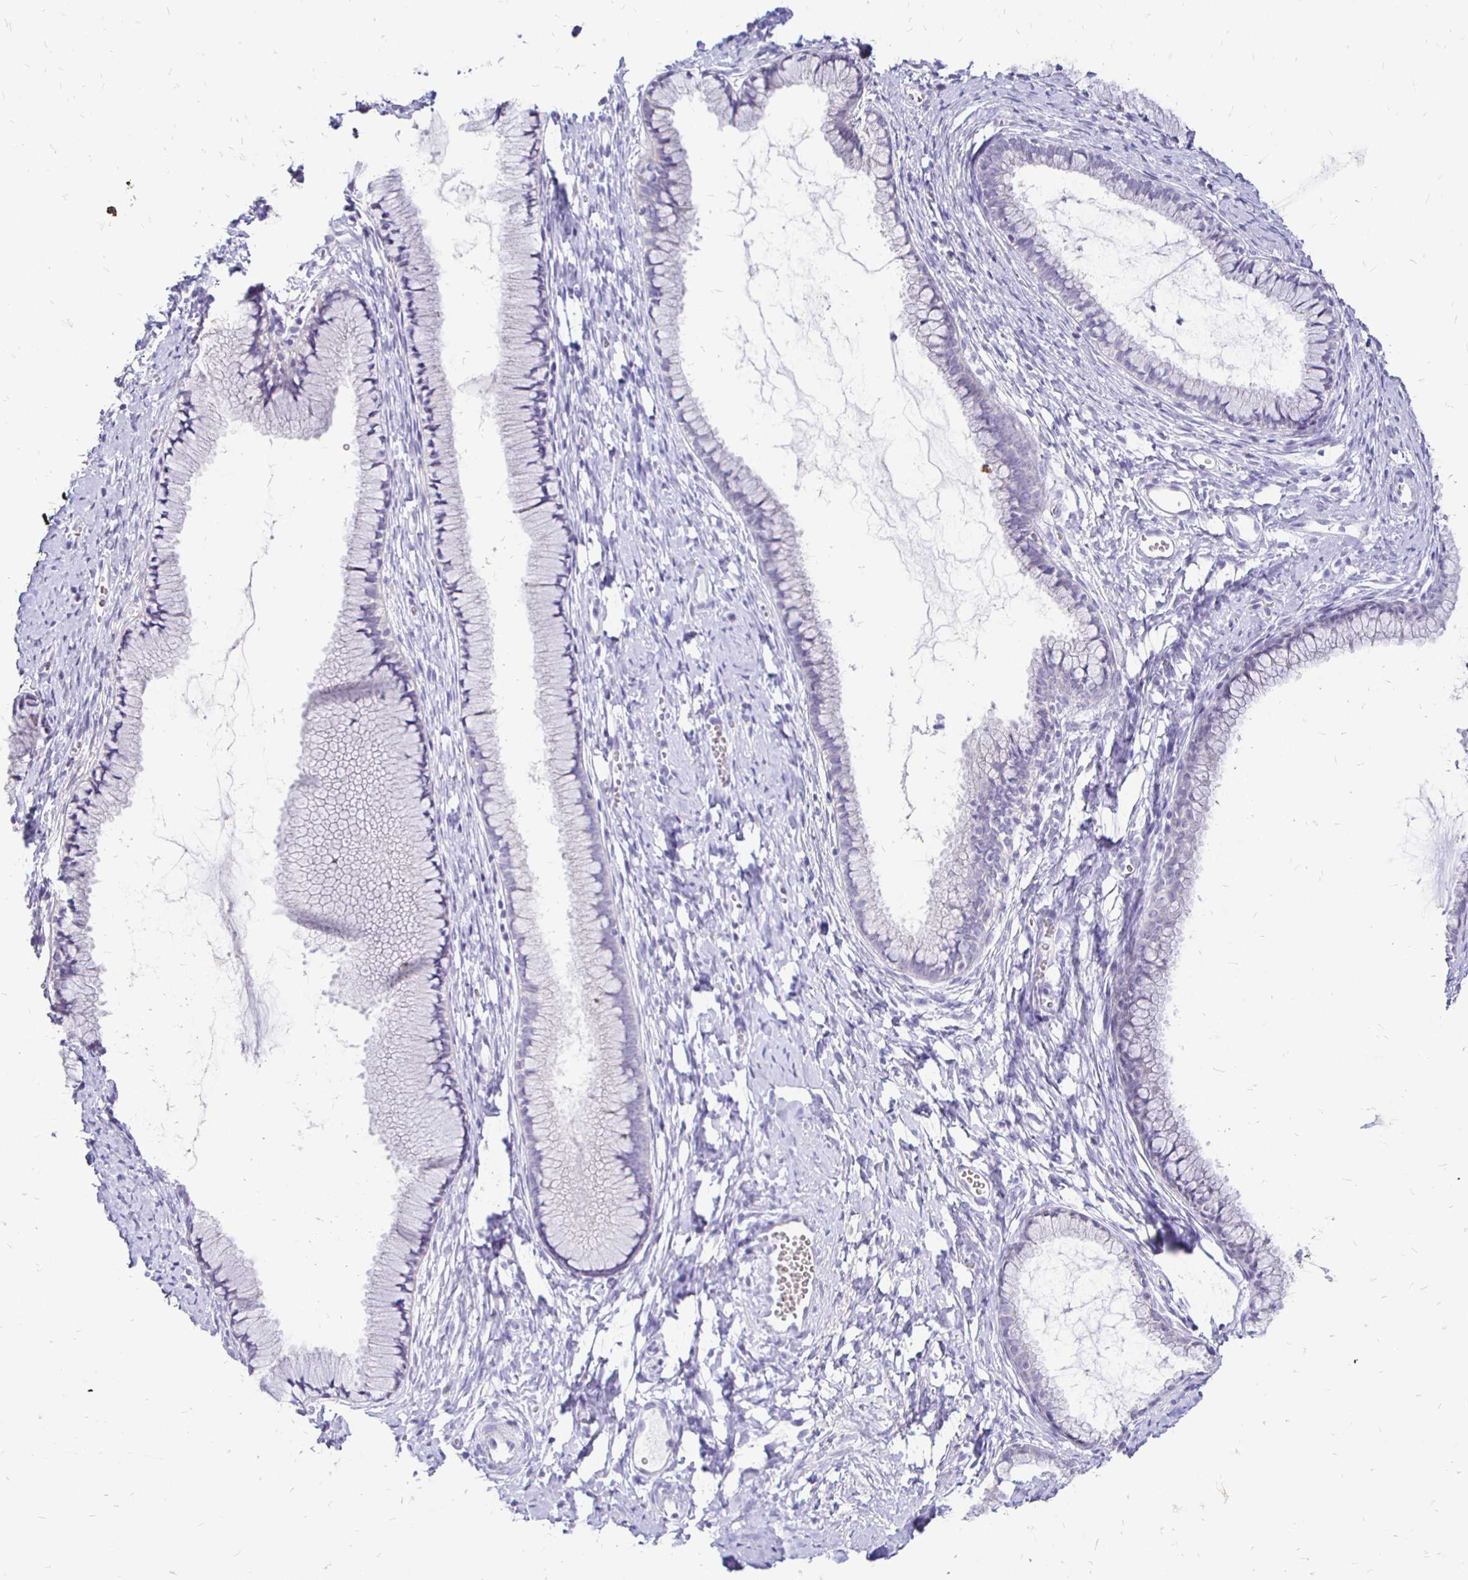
{"staining": {"intensity": "negative", "quantity": "none", "location": "none"}, "tissue": "cervix", "cell_type": "Glandular cells", "image_type": "normal", "snomed": [{"axis": "morphology", "description": "Normal tissue, NOS"}, {"axis": "topography", "description": "Cervix"}], "caption": "Human cervix stained for a protein using immunohistochemistry (IHC) exhibits no positivity in glandular cells.", "gene": "IRGC", "patient": {"sex": "female", "age": 40}}